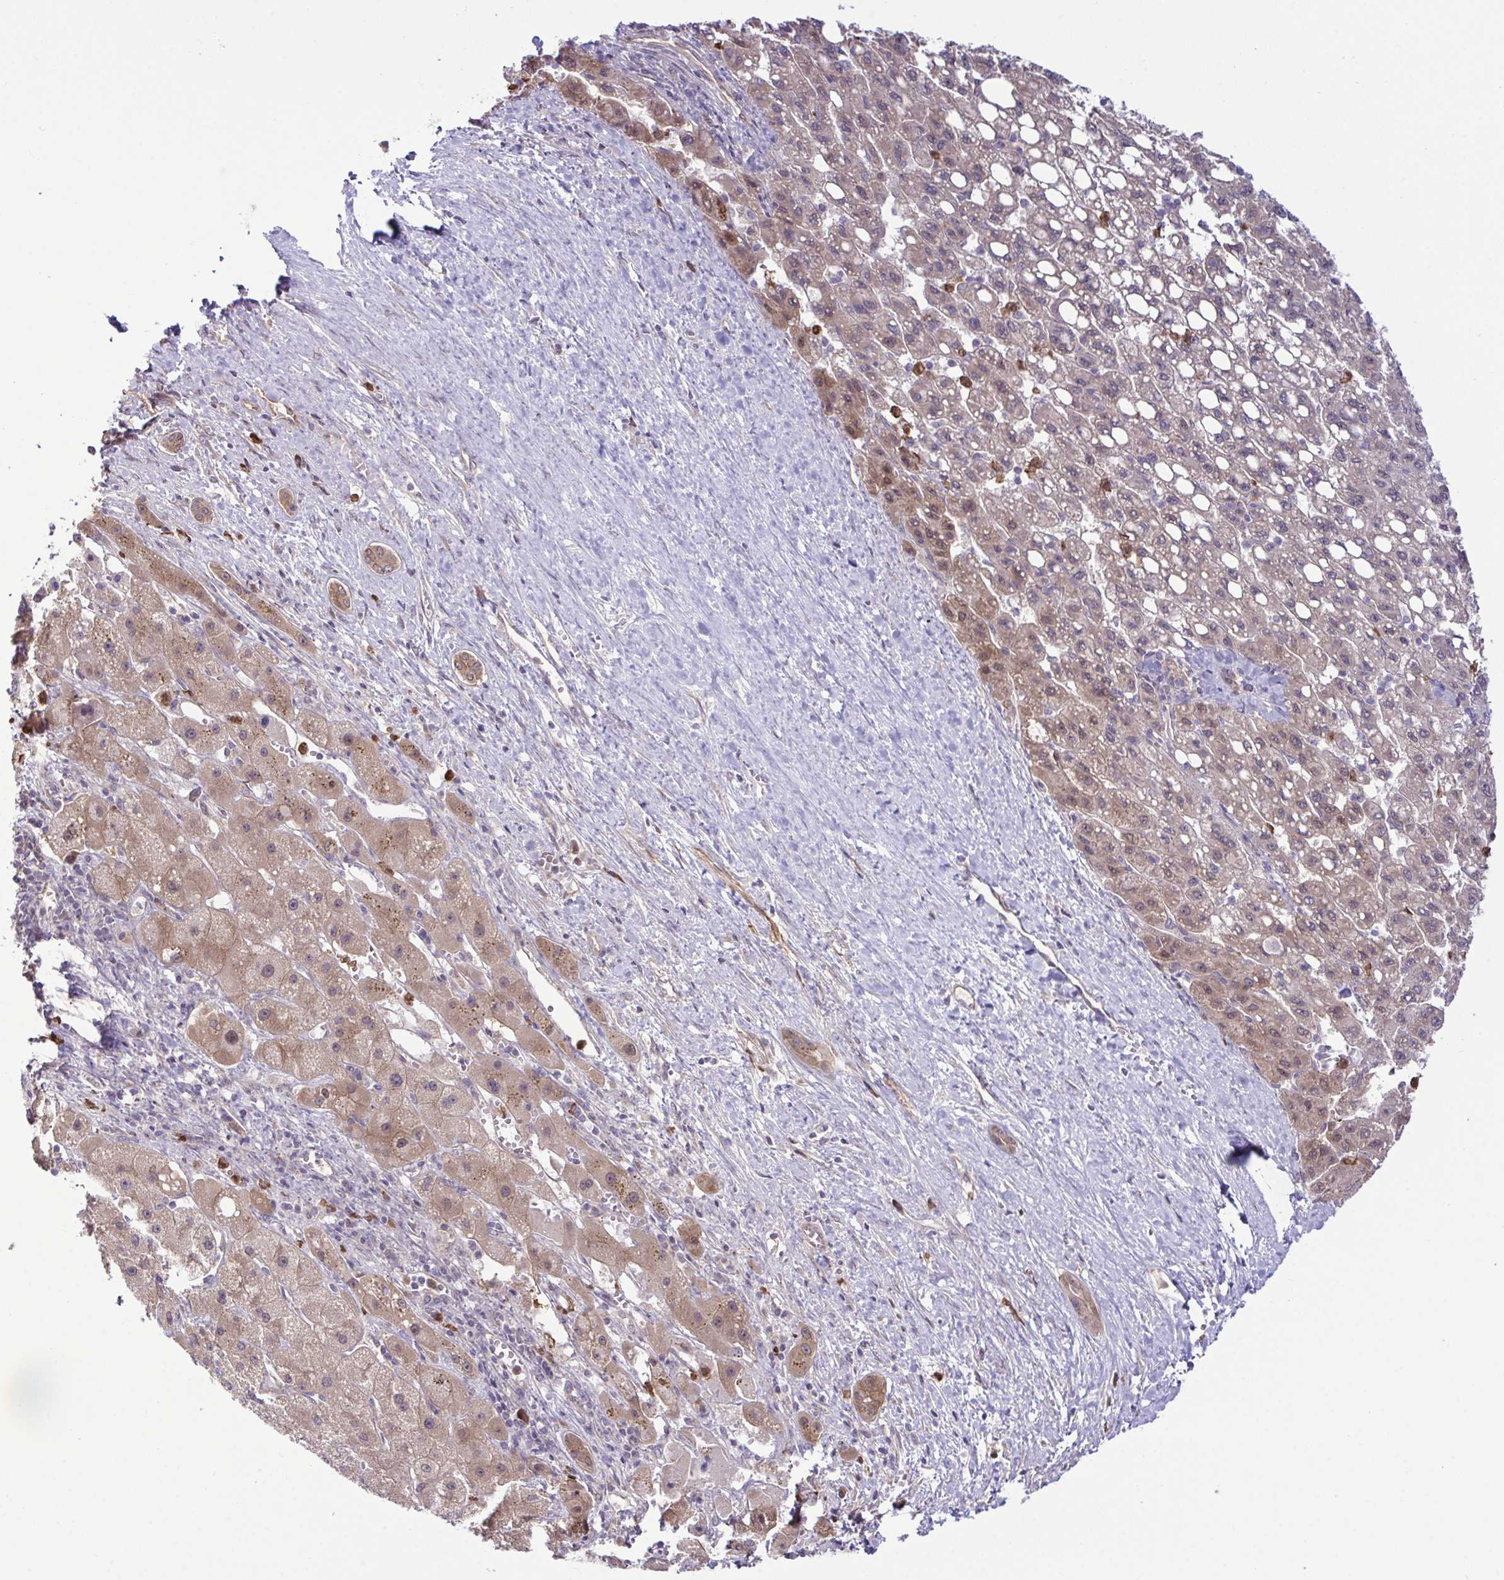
{"staining": {"intensity": "moderate", "quantity": "25%-75%", "location": "cytoplasmic/membranous,nuclear"}, "tissue": "liver cancer", "cell_type": "Tumor cells", "image_type": "cancer", "snomed": [{"axis": "morphology", "description": "Carcinoma, Hepatocellular, NOS"}, {"axis": "topography", "description": "Liver"}], "caption": "IHC micrograph of neoplastic tissue: liver cancer stained using immunohistochemistry (IHC) reveals medium levels of moderate protein expression localized specifically in the cytoplasmic/membranous and nuclear of tumor cells, appearing as a cytoplasmic/membranous and nuclear brown color.", "gene": "CMPK1", "patient": {"sex": "female", "age": 82}}